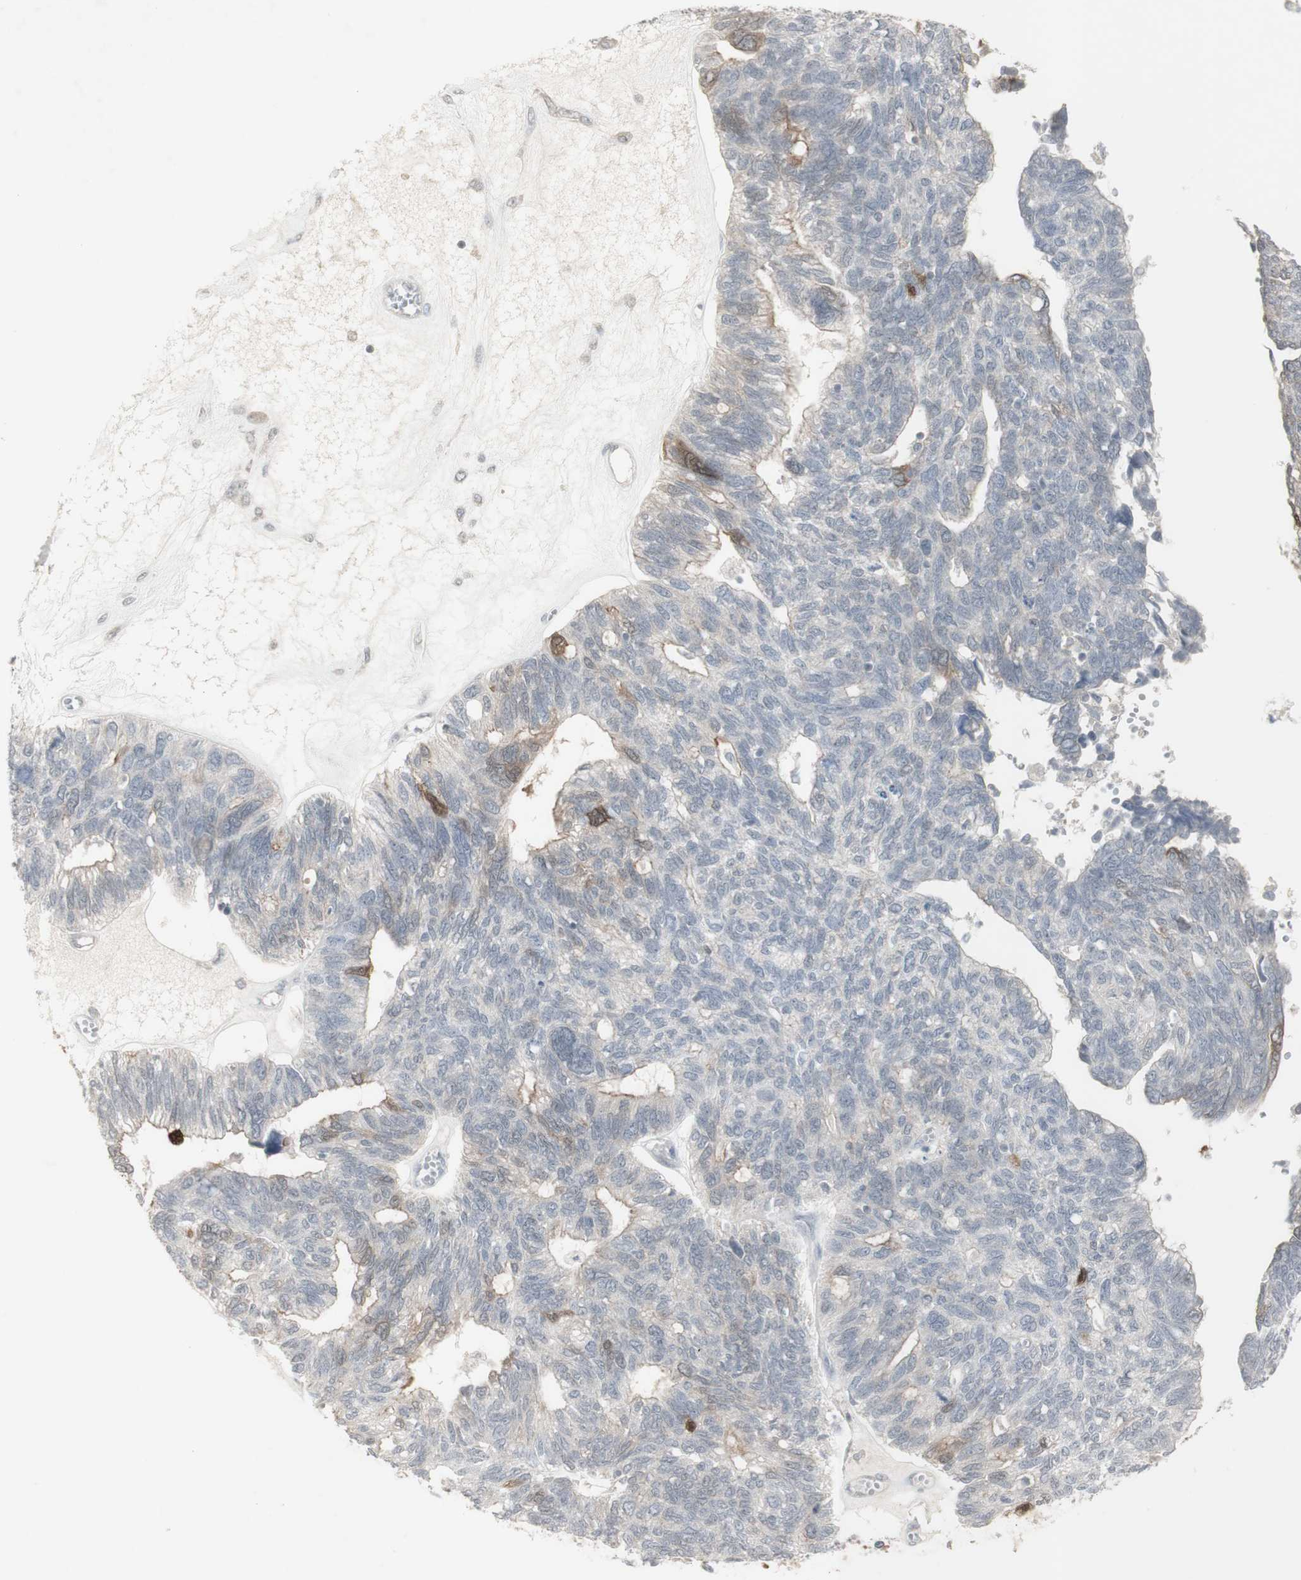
{"staining": {"intensity": "moderate", "quantity": "<25%", "location": "cytoplasmic/membranous"}, "tissue": "ovarian cancer", "cell_type": "Tumor cells", "image_type": "cancer", "snomed": [{"axis": "morphology", "description": "Cystadenocarcinoma, serous, NOS"}, {"axis": "topography", "description": "Ovary"}], "caption": "Moderate cytoplasmic/membranous positivity for a protein is appreciated in about <25% of tumor cells of ovarian serous cystadenocarcinoma using immunohistochemistry.", "gene": "C1orf116", "patient": {"sex": "female", "age": 79}}